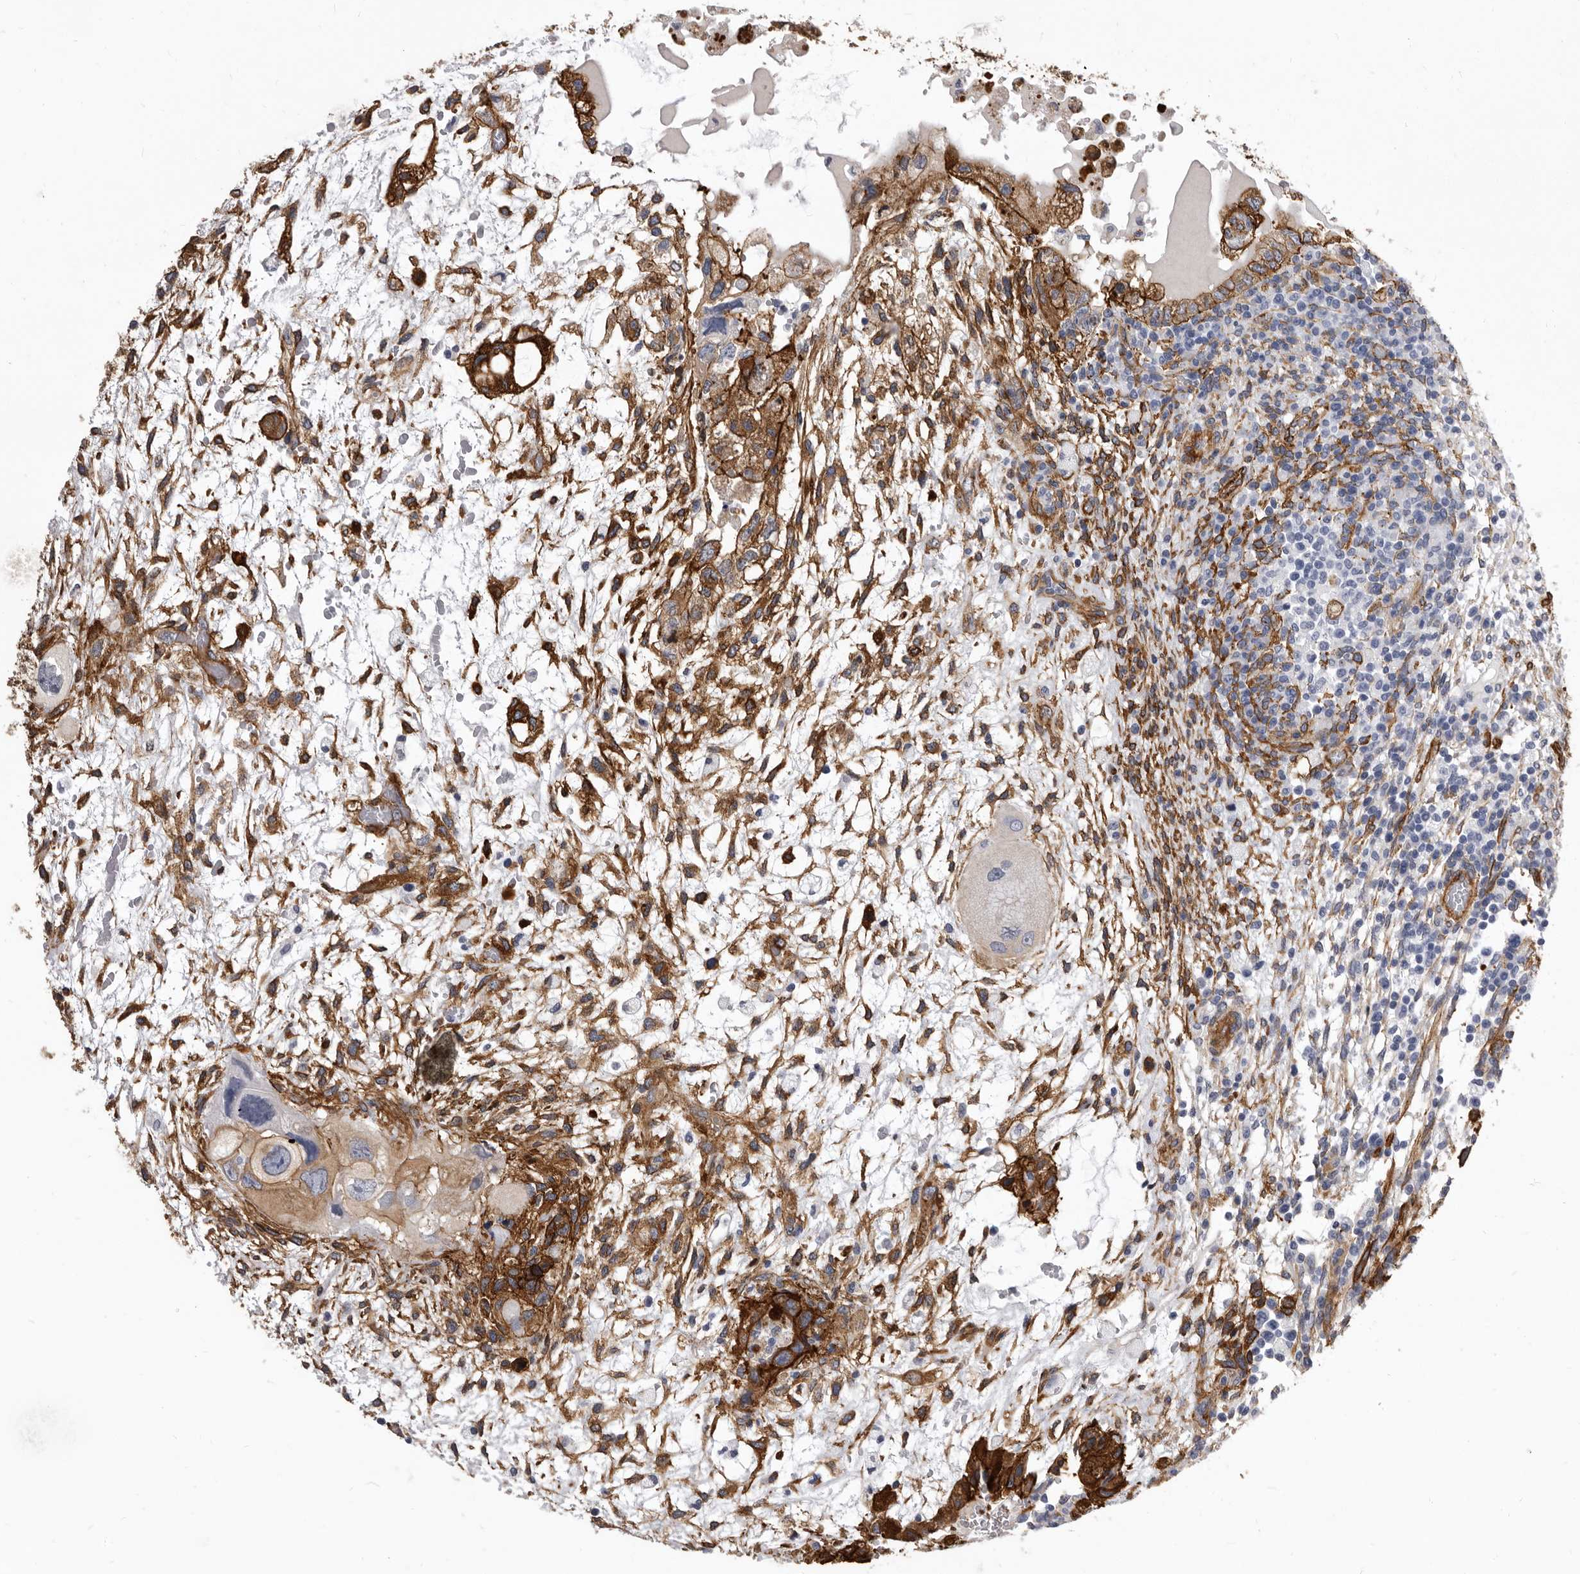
{"staining": {"intensity": "strong", "quantity": "25%-75%", "location": "cytoplasmic/membranous"}, "tissue": "testis cancer", "cell_type": "Tumor cells", "image_type": "cancer", "snomed": [{"axis": "morphology", "description": "Carcinoma, Embryonal, NOS"}, {"axis": "topography", "description": "Testis"}], "caption": "Immunohistochemical staining of human testis cancer exhibits high levels of strong cytoplasmic/membranous protein positivity in about 25%-75% of tumor cells.", "gene": "ENAH", "patient": {"sex": "male", "age": 36}}